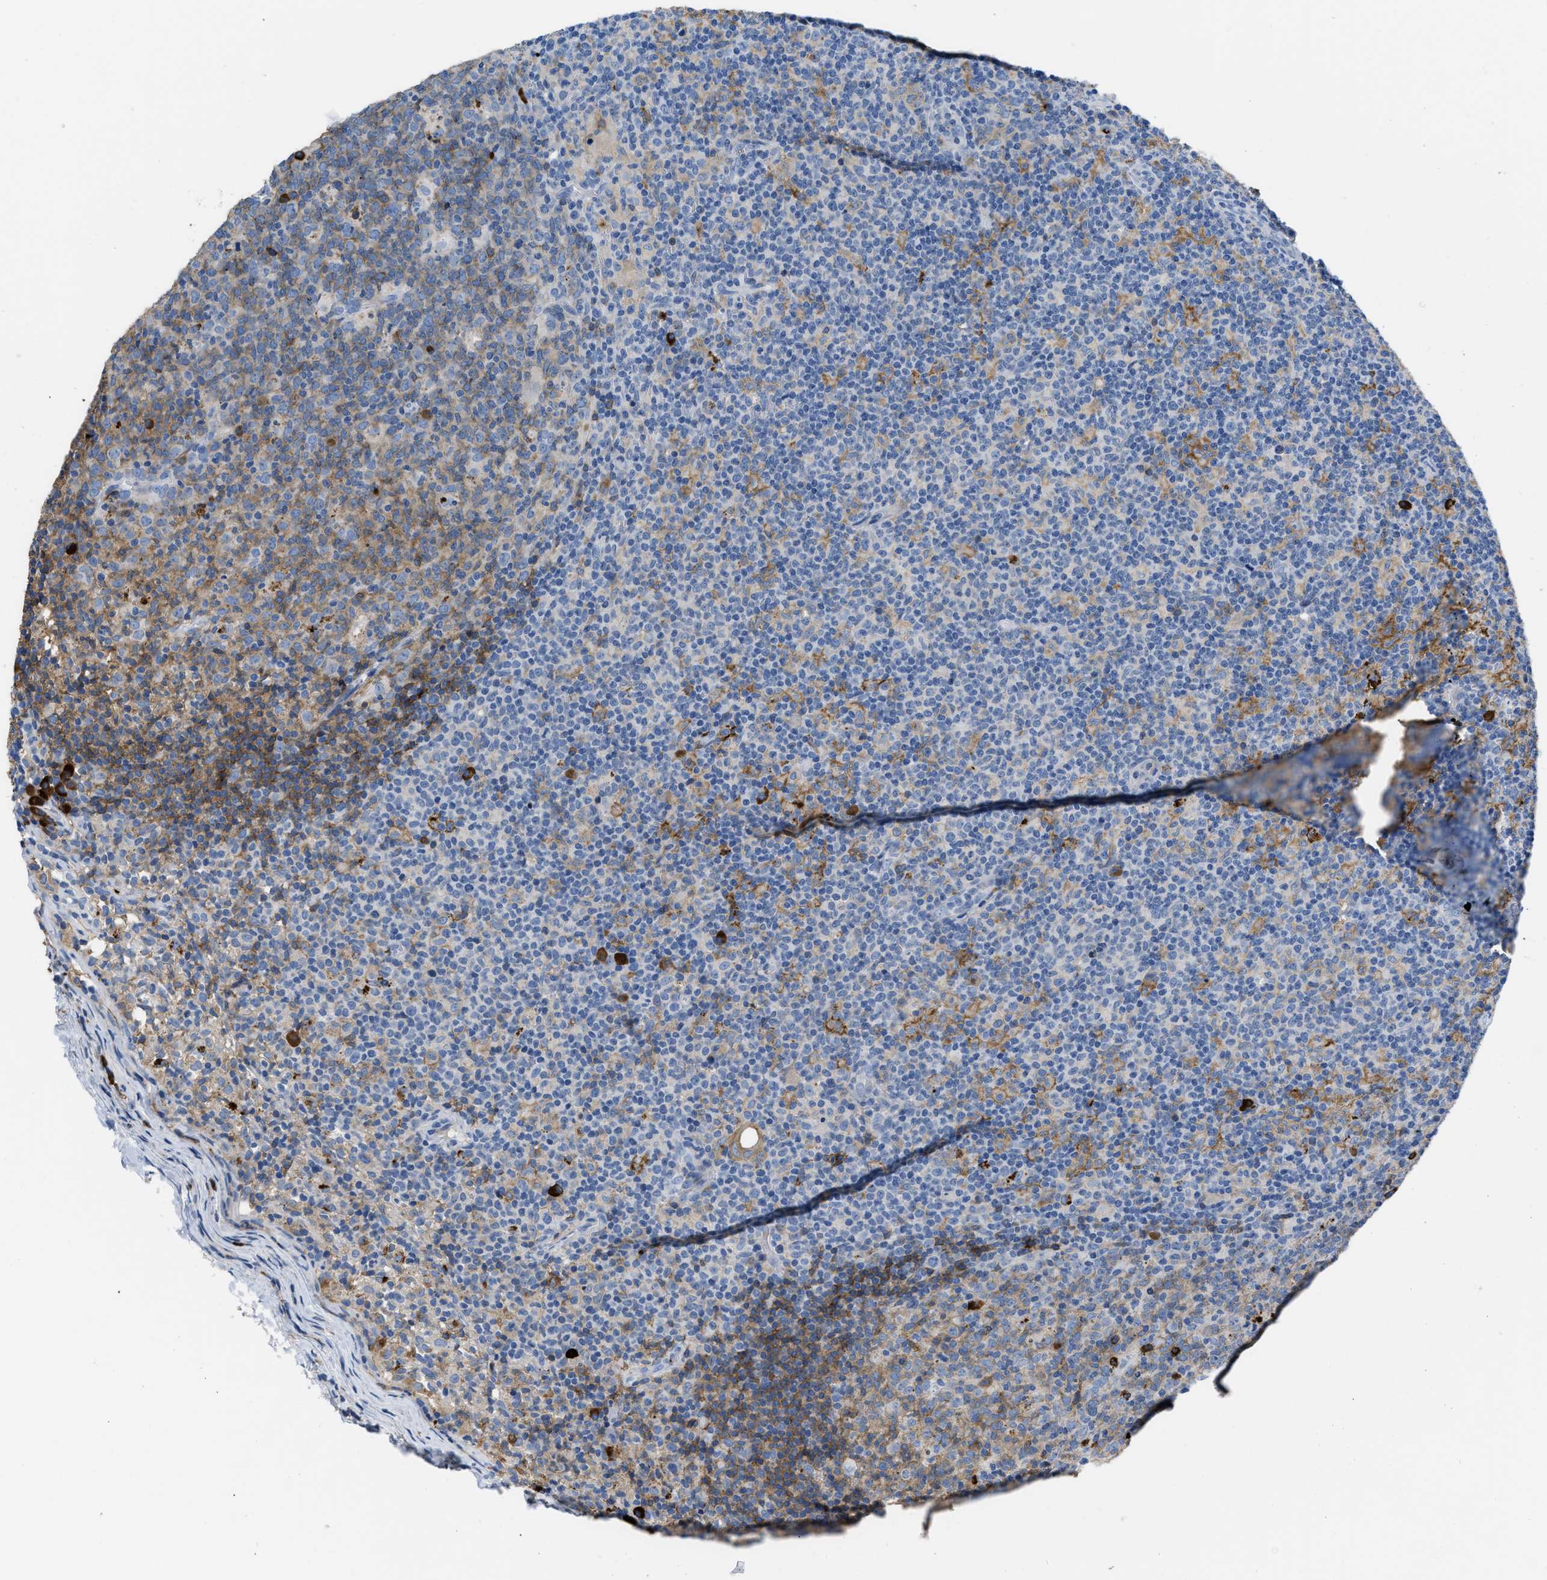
{"staining": {"intensity": "strong", "quantity": "25%-75%", "location": "cytoplasmic/membranous"}, "tissue": "lymph node", "cell_type": "Germinal center cells", "image_type": "normal", "snomed": [{"axis": "morphology", "description": "Normal tissue, NOS"}, {"axis": "morphology", "description": "Inflammation, NOS"}, {"axis": "topography", "description": "Lymph node"}], "caption": "Immunohistochemical staining of unremarkable lymph node exhibits 25%-75% levels of strong cytoplasmic/membranous protein positivity in approximately 25%-75% of germinal center cells.", "gene": "FGF18", "patient": {"sex": "male", "age": 55}}